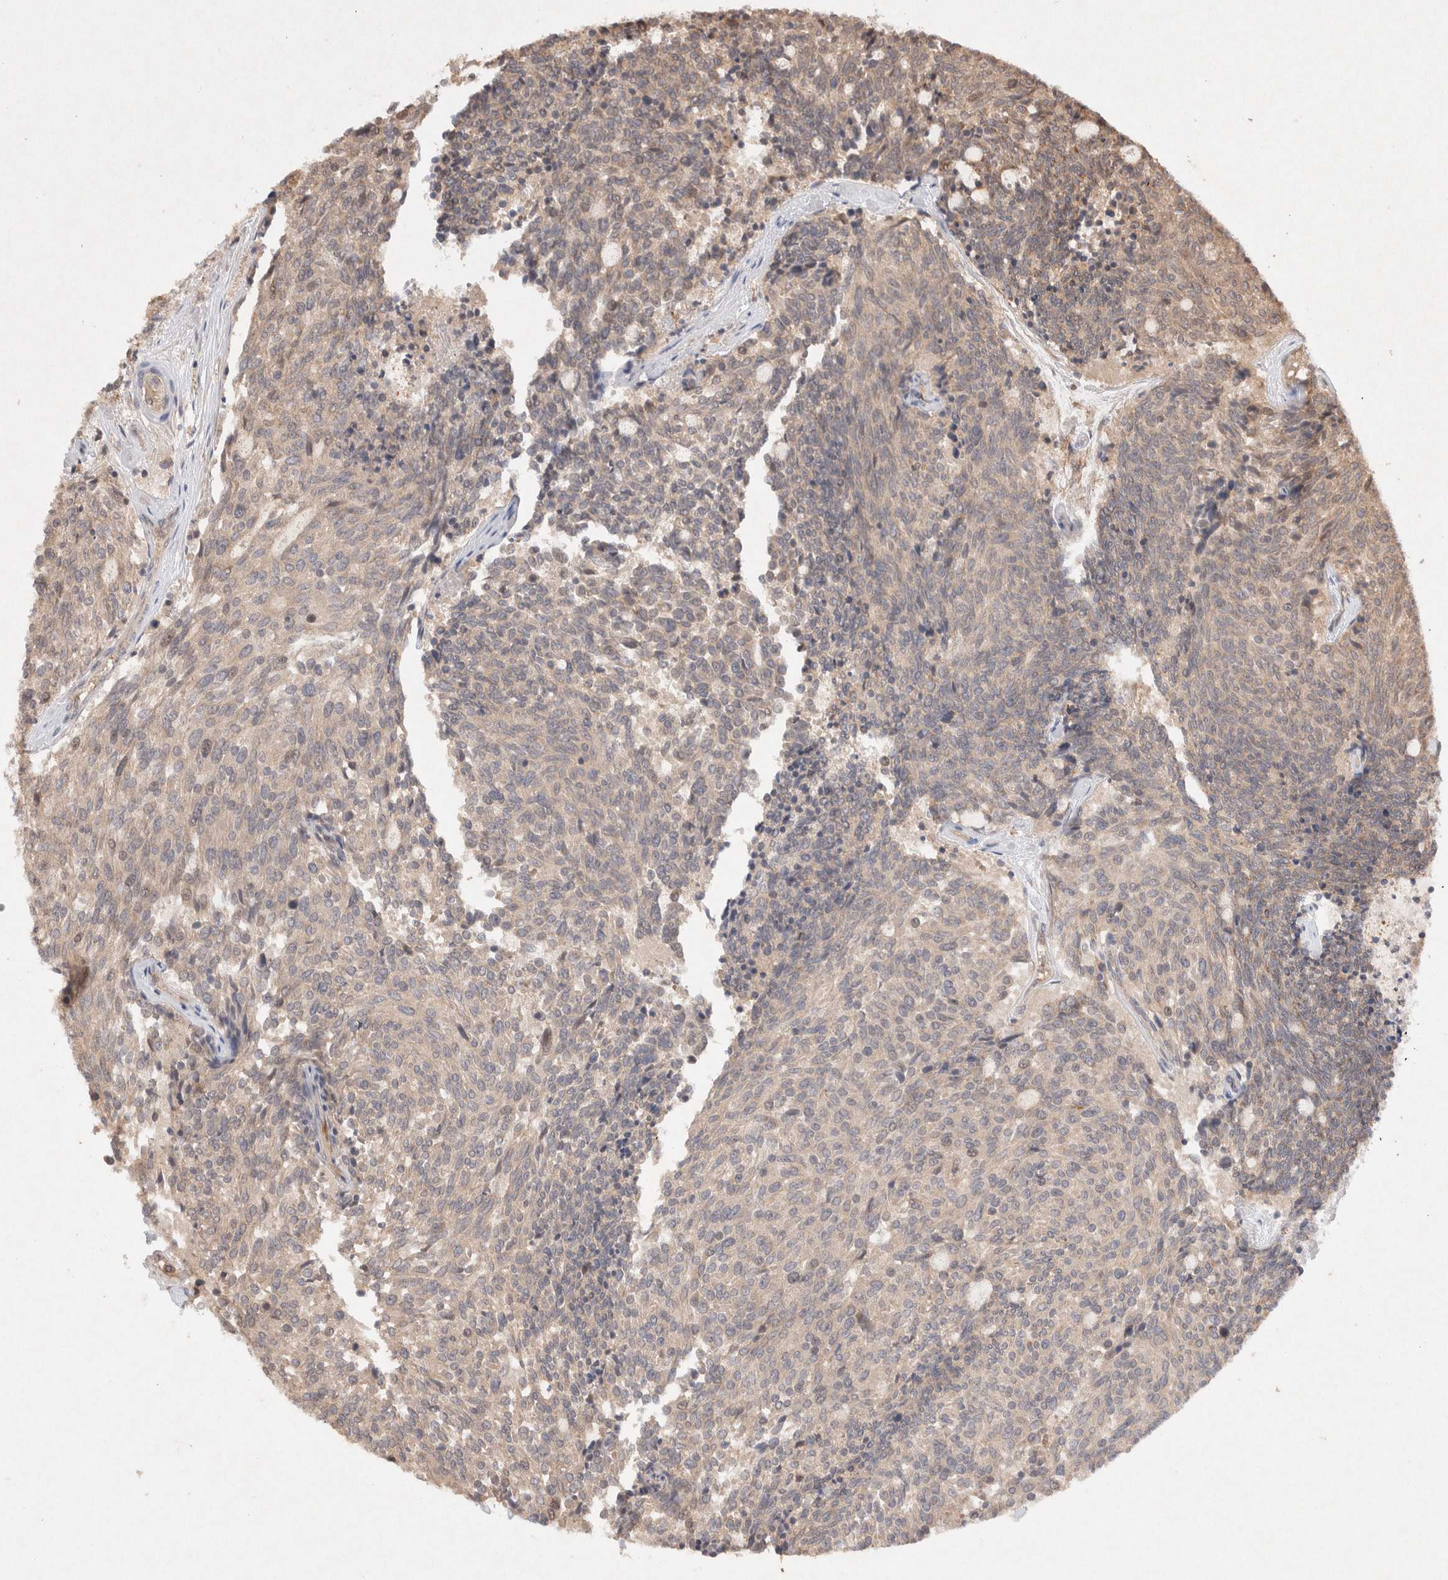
{"staining": {"intensity": "weak", "quantity": ">75%", "location": "cytoplasmic/membranous"}, "tissue": "carcinoid", "cell_type": "Tumor cells", "image_type": "cancer", "snomed": [{"axis": "morphology", "description": "Carcinoid, malignant, NOS"}, {"axis": "topography", "description": "Pancreas"}], "caption": "Carcinoid stained with IHC demonstrates weak cytoplasmic/membranous positivity in approximately >75% of tumor cells.", "gene": "KLHL20", "patient": {"sex": "female", "age": 54}}